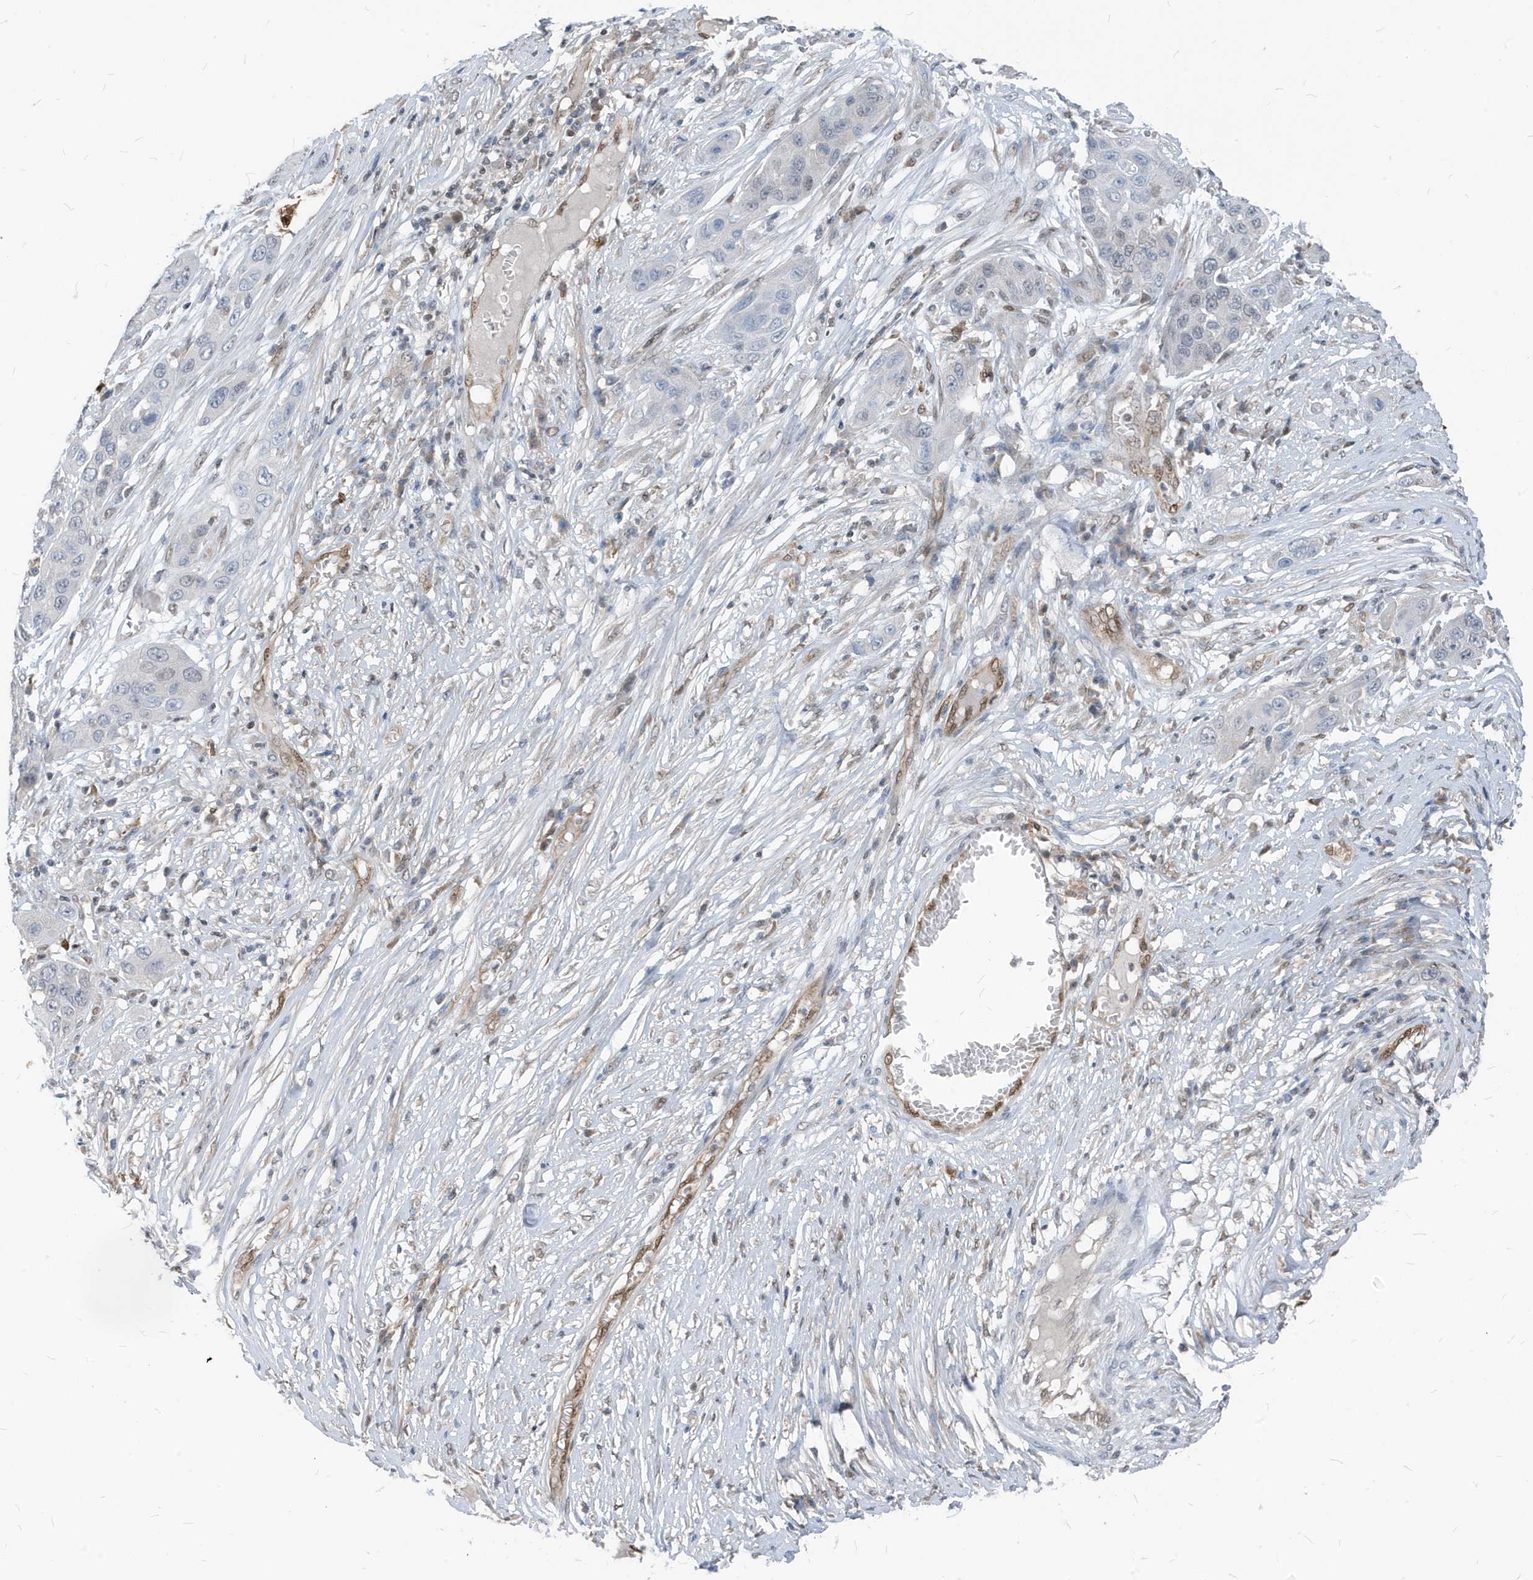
{"staining": {"intensity": "negative", "quantity": "none", "location": "none"}, "tissue": "skin cancer", "cell_type": "Tumor cells", "image_type": "cancer", "snomed": [{"axis": "morphology", "description": "Squamous cell carcinoma, NOS"}, {"axis": "topography", "description": "Skin"}], "caption": "This image is of skin squamous cell carcinoma stained with IHC to label a protein in brown with the nuclei are counter-stained blue. There is no staining in tumor cells.", "gene": "NCOA7", "patient": {"sex": "male", "age": 55}}